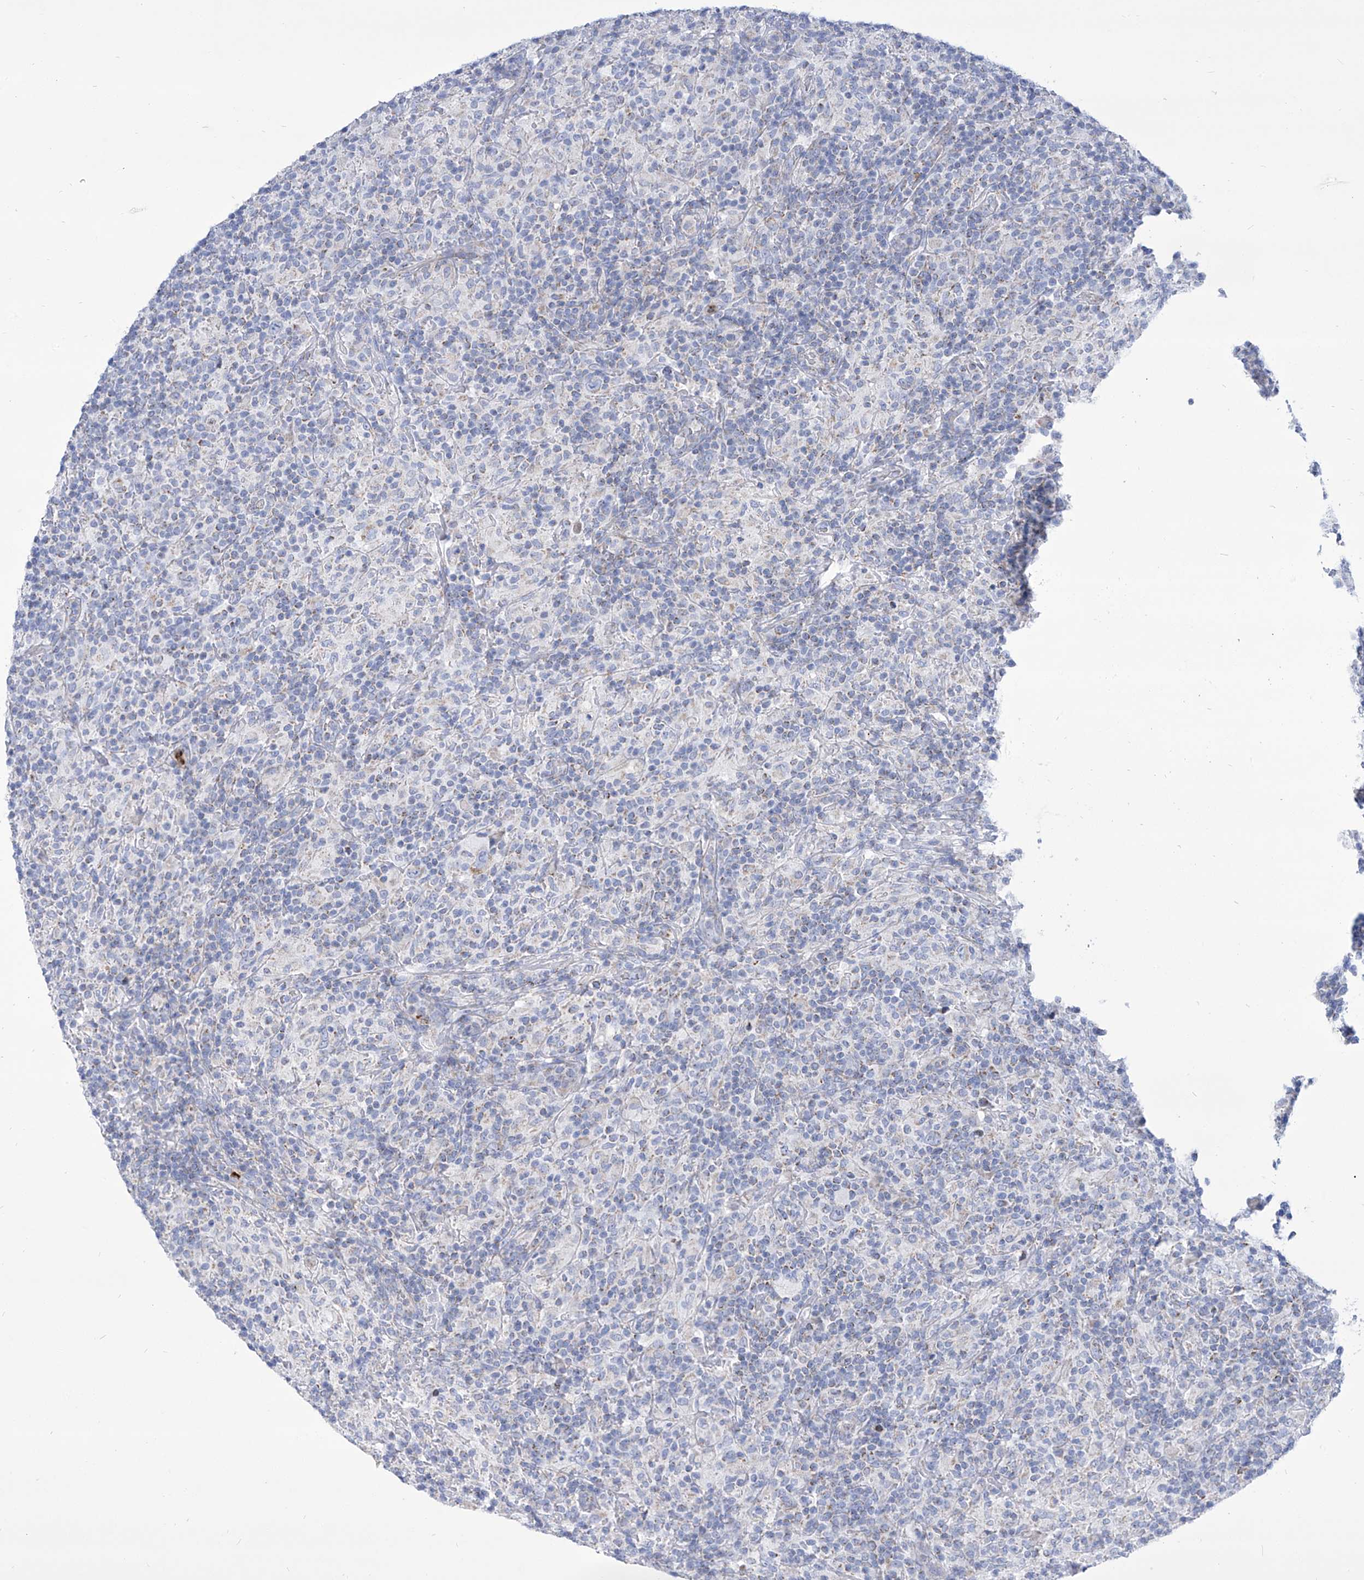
{"staining": {"intensity": "negative", "quantity": "none", "location": "none"}, "tissue": "lymphoma", "cell_type": "Tumor cells", "image_type": "cancer", "snomed": [{"axis": "morphology", "description": "Hodgkin's disease, NOS"}, {"axis": "topography", "description": "Lymph node"}], "caption": "Human lymphoma stained for a protein using immunohistochemistry (IHC) displays no positivity in tumor cells.", "gene": "COQ3", "patient": {"sex": "male", "age": 70}}